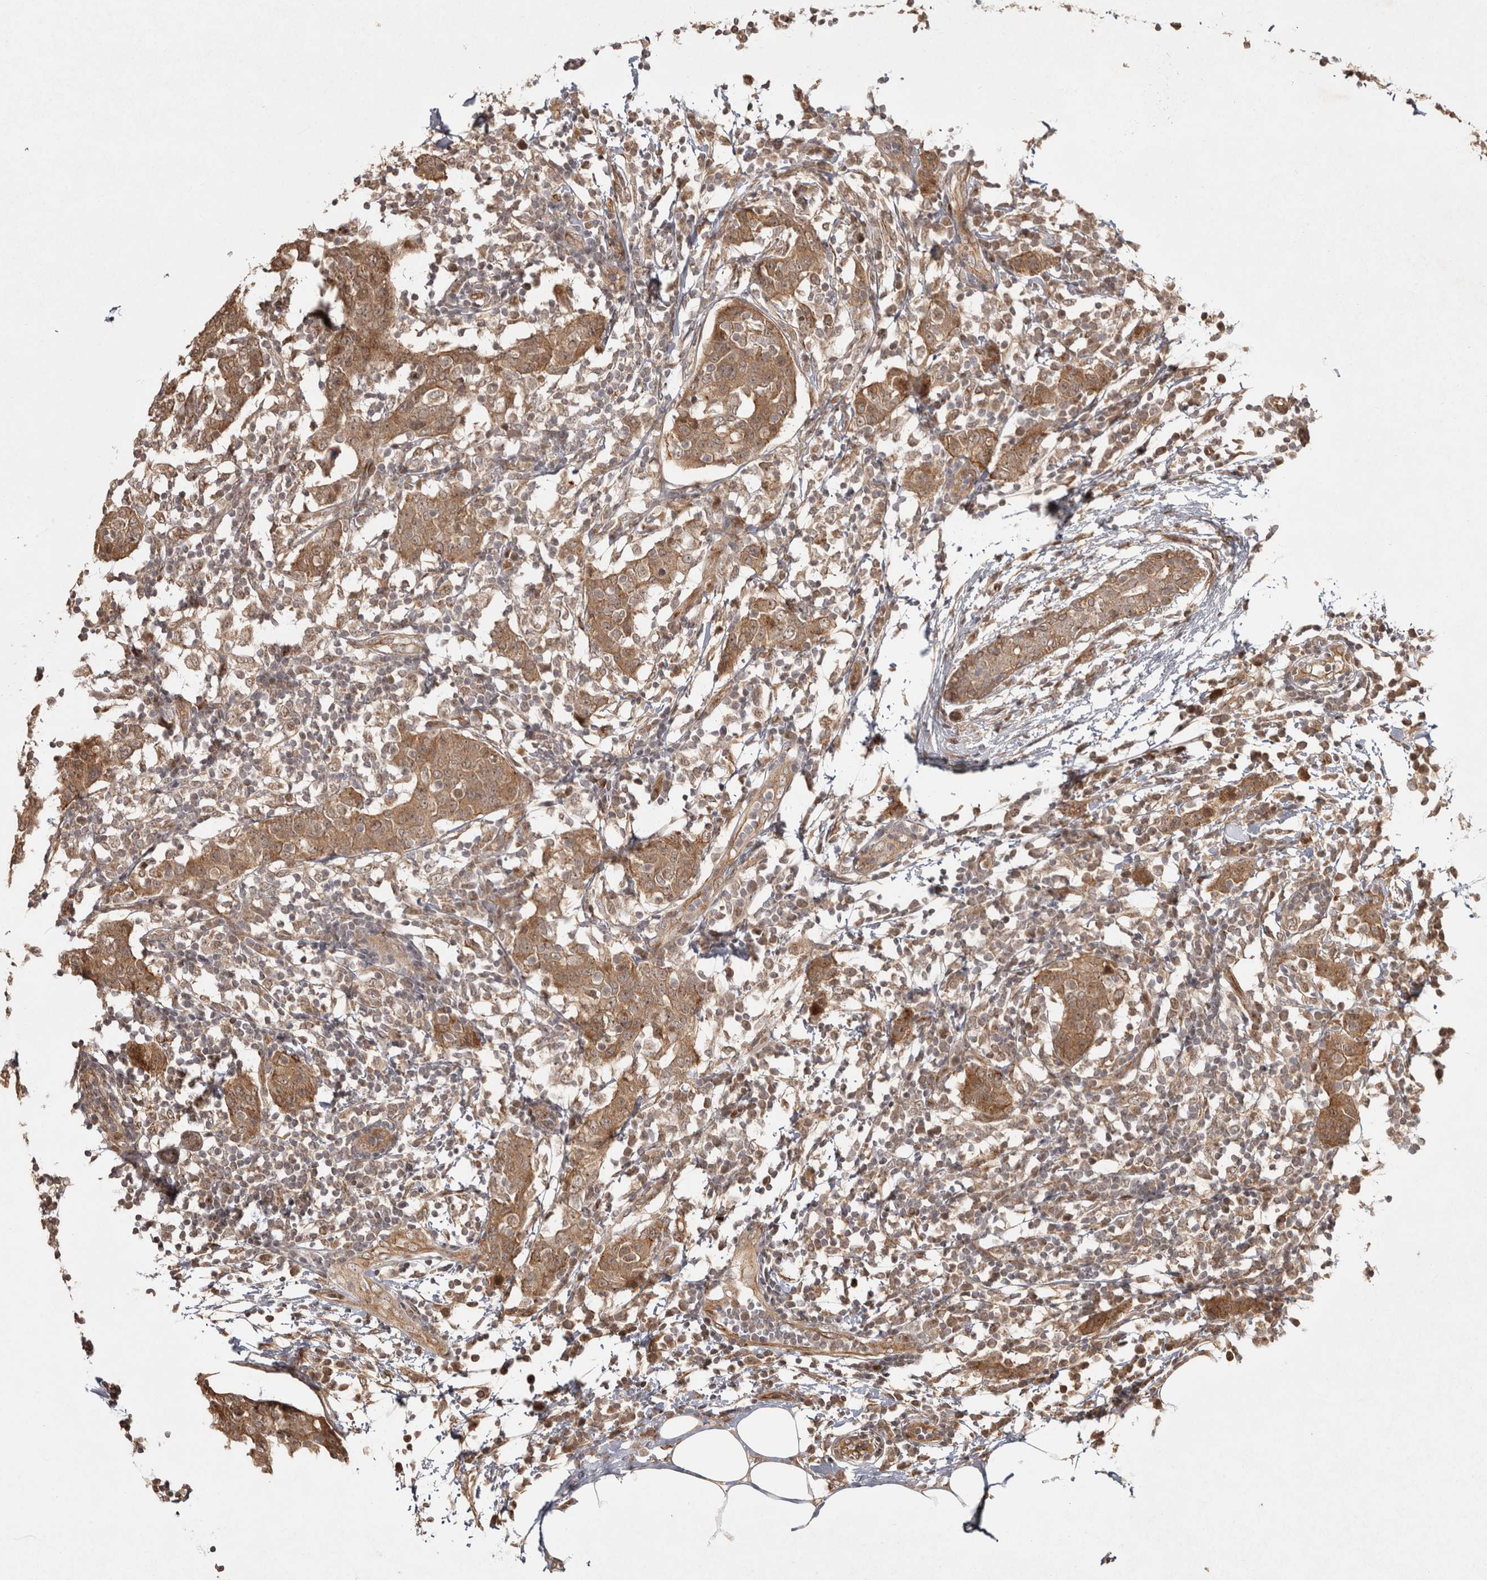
{"staining": {"intensity": "moderate", "quantity": ">75%", "location": "cytoplasmic/membranous"}, "tissue": "breast cancer", "cell_type": "Tumor cells", "image_type": "cancer", "snomed": [{"axis": "morphology", "description": "Normal tissue, NOS"}, {"axis": "morphology", "description": "Duct carcinoma"}, {"axis": "topography", "description": "Breast"}], "caption": "IHC image of breast cancer stained for a protein (brown), which reveals medium levels of moderate cytoplasmic/membranous expression in about >75% of tumor cells.", "gene": "CAMSAP2", "patient": {"sex": "female", "age": 37}}